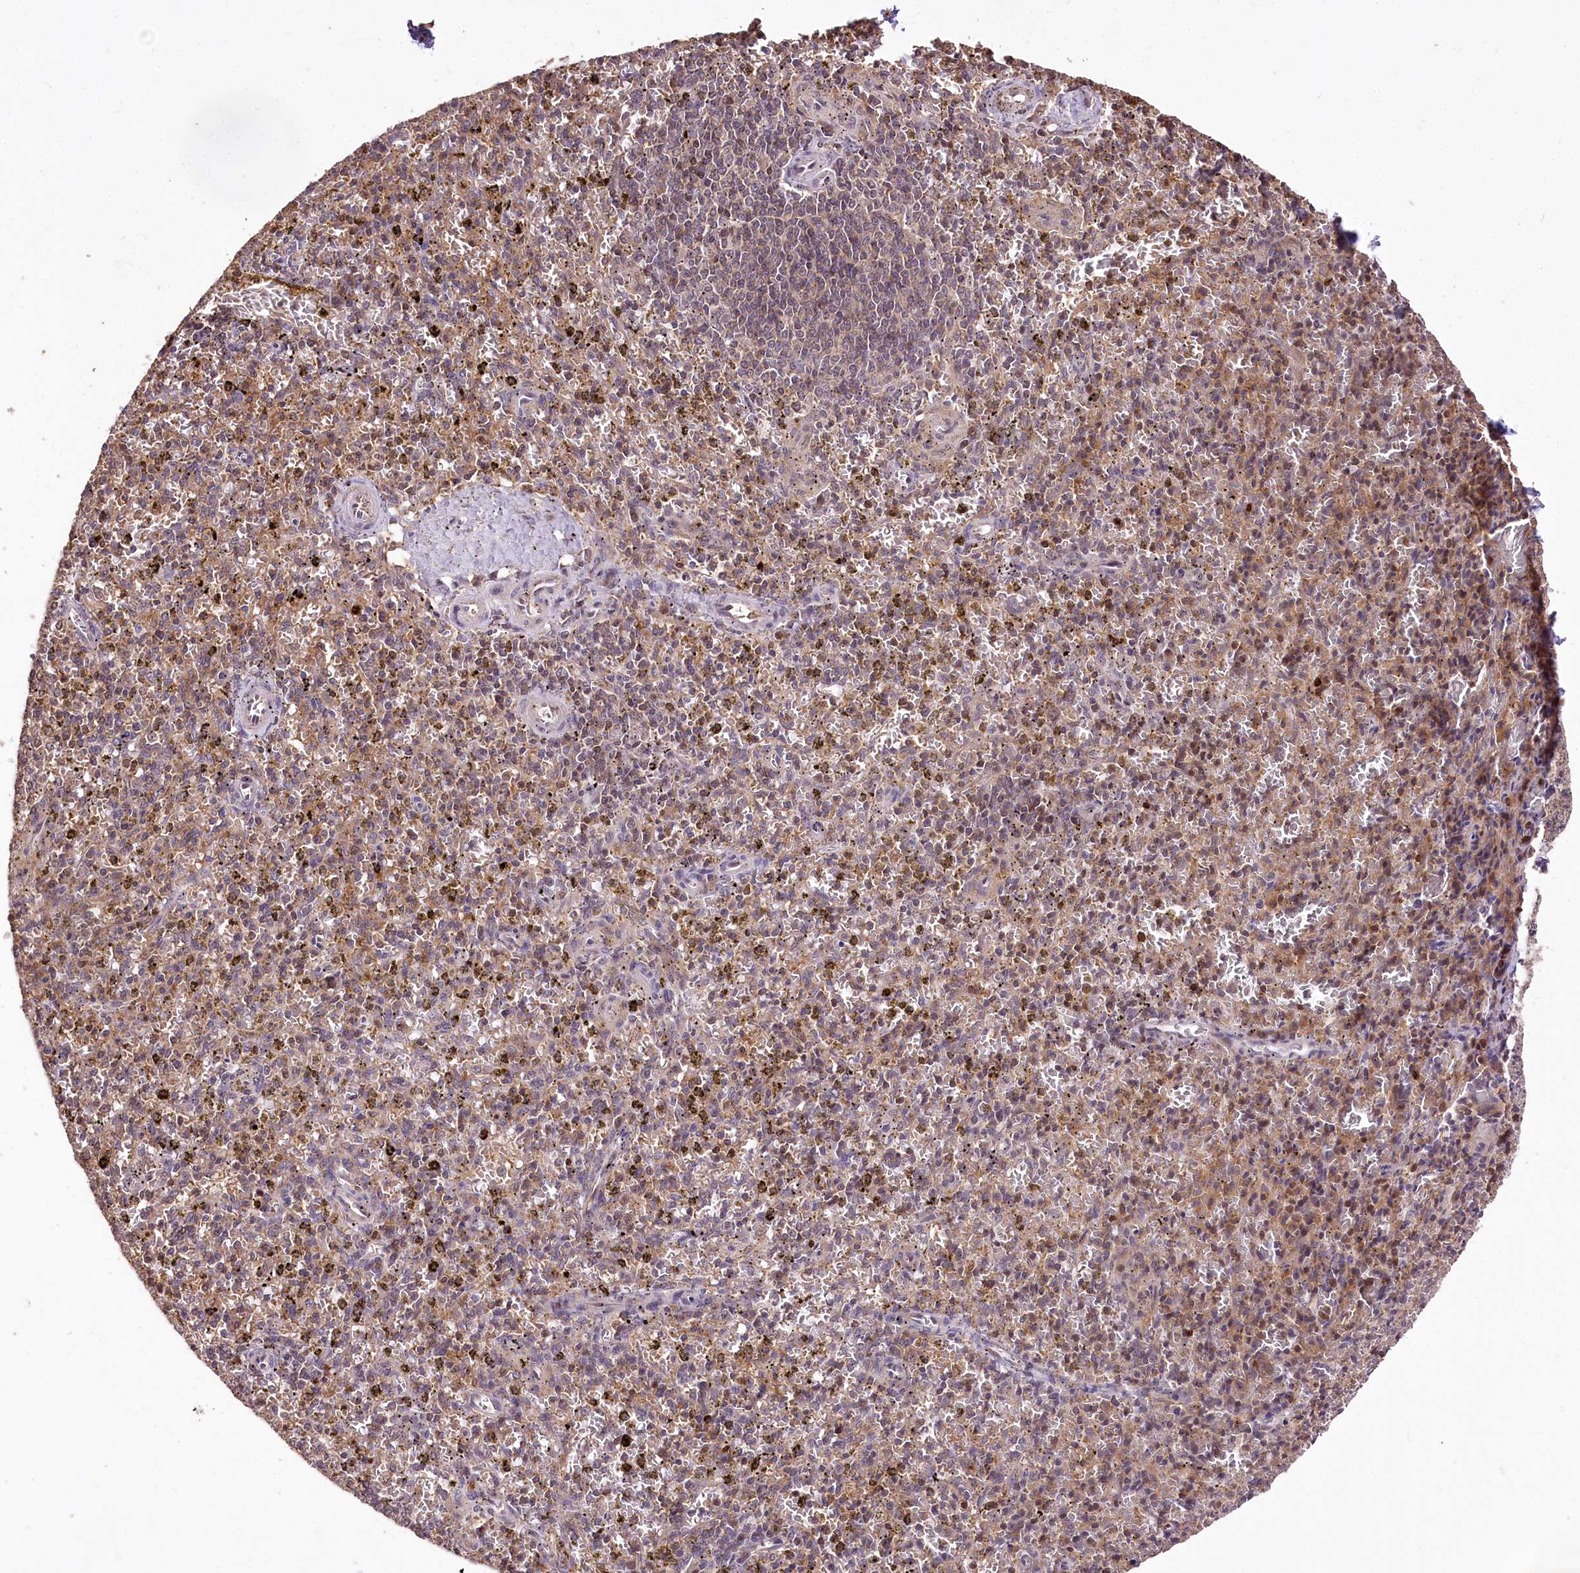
{"staining": {"intensity": "weak", "quantity": "<25%", "location": "nuclear"}, "tissue": "spleen", "cell_type": "Cells in red pulp", "image_type": "normal", "snomed": [{"axis": "morphology", "description": "Normal tissue, NOS"}, {"axis": "topography", "description": "Spleen"}], "caption": "Cells in red pulp show no significant protein positivity in benign spleen. (DAB (3,3'-diaminobenzidine) immunohistochemistry with hematoxylin counter stain).", "gene": "SERGEF", "patient": {"sex": "male", "age": 72}}